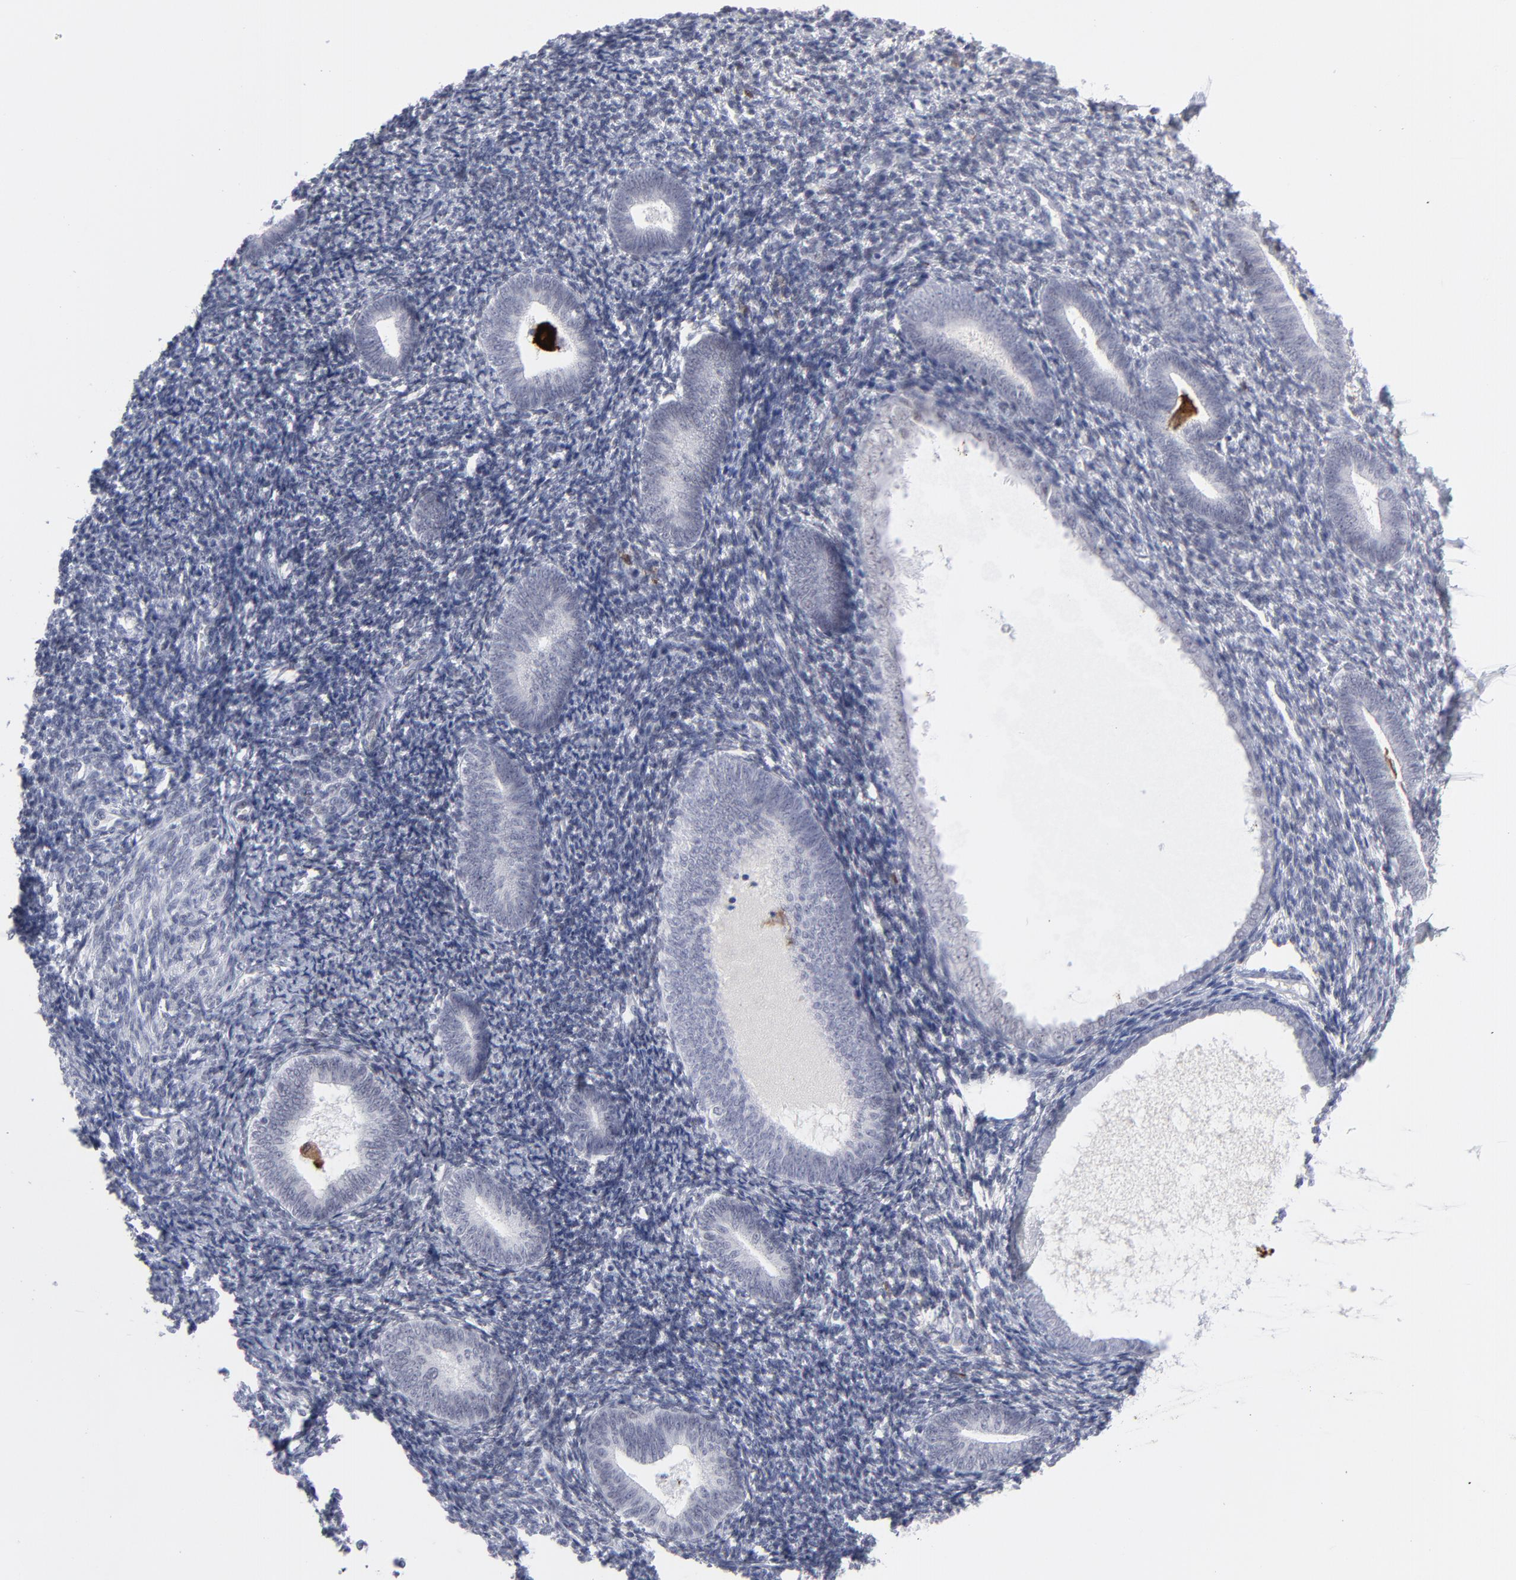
{"staining": {"intensity": "negative", "quantity": "none", "location": "none"}, "tissue": "endometrium", "cell_type": "Cells in endometrial stroma", "image_type": "normal", "snomed": [{"axis": "morphology", "description": "Normal tissue, NOS"}, {"axis": "topography", "description": "Endometrium"}], "caption": "Image shows no significant protein expression in cells in endometrial stroma of normal endometrium. Brightfield microscopy of immunohistochemistry (IHC) stained with DAB (brown) and hematoxylin (blue), captured at high magnification.", "gene": "CCR2", "patient": {"sex": "female", "age": 57}}